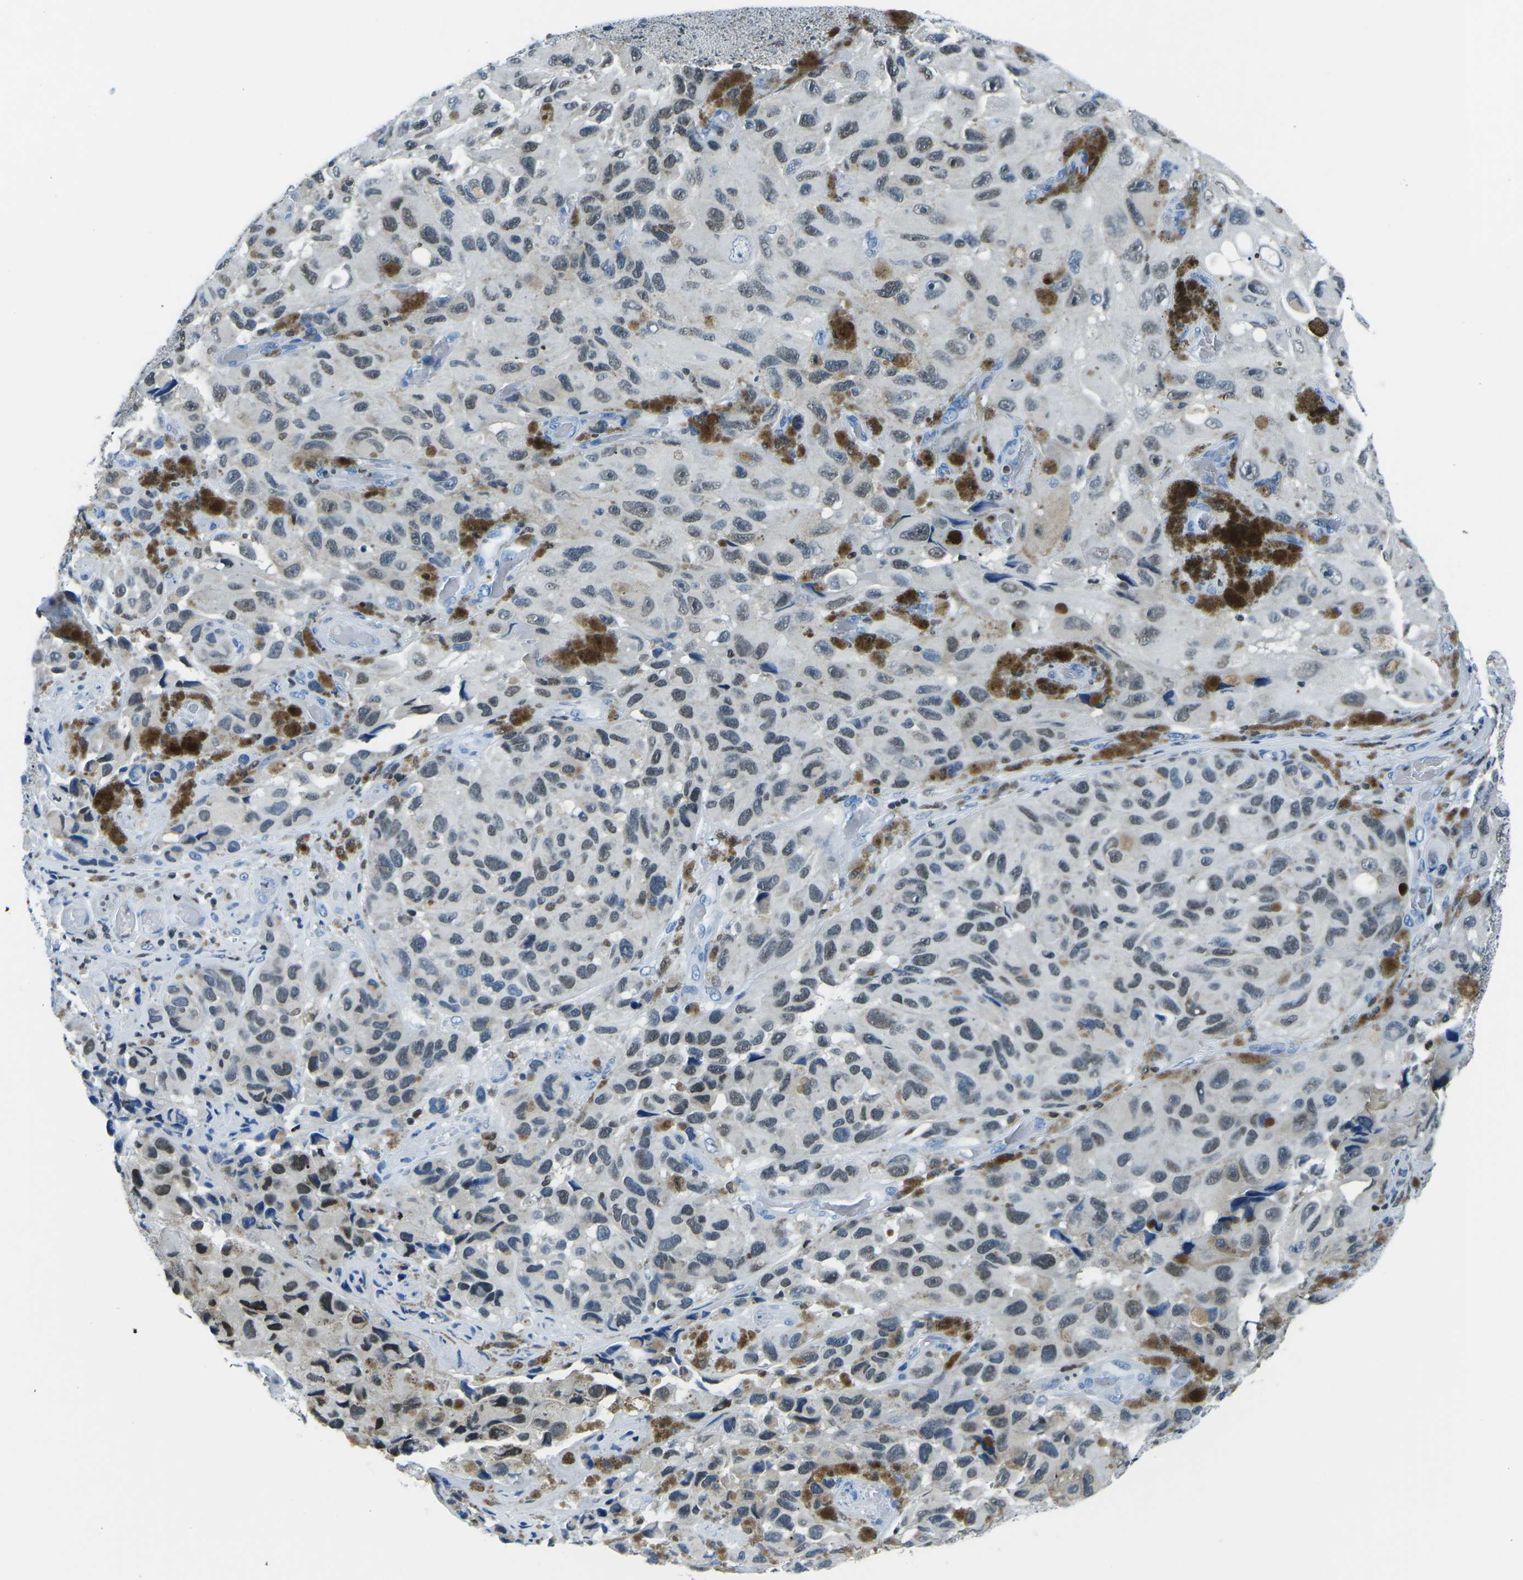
{"staining": {"intensity": "weak", "quantity": ">75%", "location": "nuclear"}, "tissue": "melanoma", "cell_type": "Tumor cells", "image_type": "cancer", "snomed": [{"axis": "morphology", "description": "Malignant melanoma, NOS"}, {"axis": "topography", "description": "Skin"}], "caption": "Weak nuclear expression for a protein is seen in about >75% of tumor cells of malignant melanoma using IHC.", "gene": "CELF2", "patient": {"sex": "female", "age": 73}}